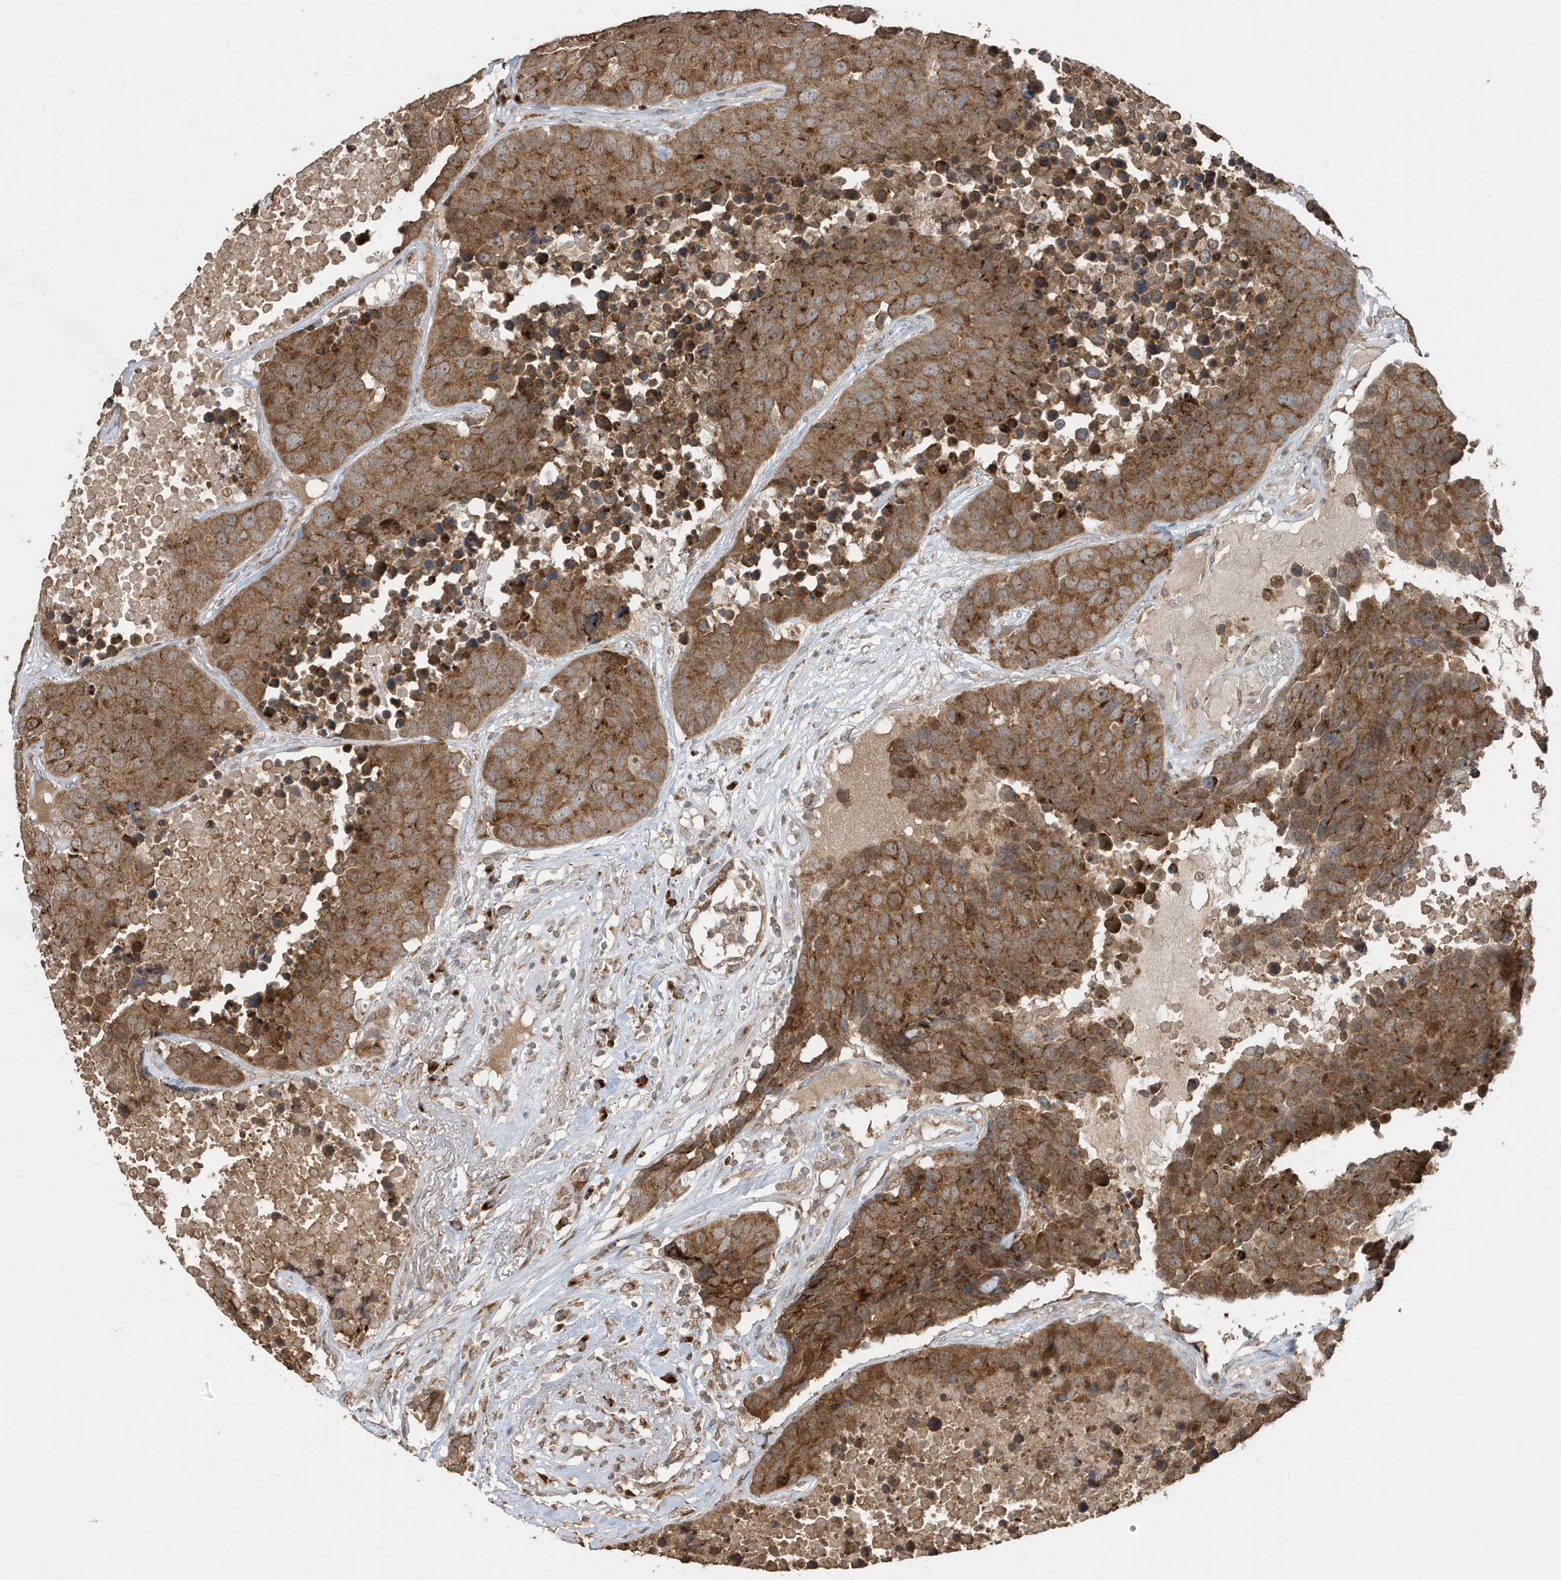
{"staining": {"intensity": "strong", "quantity": ">75%", "location": "cytoplasmic/membranous"}, "tissue": "carcinoid", "cell_type": "Tumor cells", "image_type": "cancer", "snomed": [{"axis": "morphology", "description": "Carcinoid, malignant, NOS"}, {"axis": "topography", "description": "Lung"}], "caption": "Immunohistochemistry (IHC) micrograph of human carcinoid stained for a protein (brown), which reveals high levels of strong cytoplasmic/membranous expression in about >75% of tumor cells.", "gene": "RER1", "patient": {"sex": "male", "age": 60}}